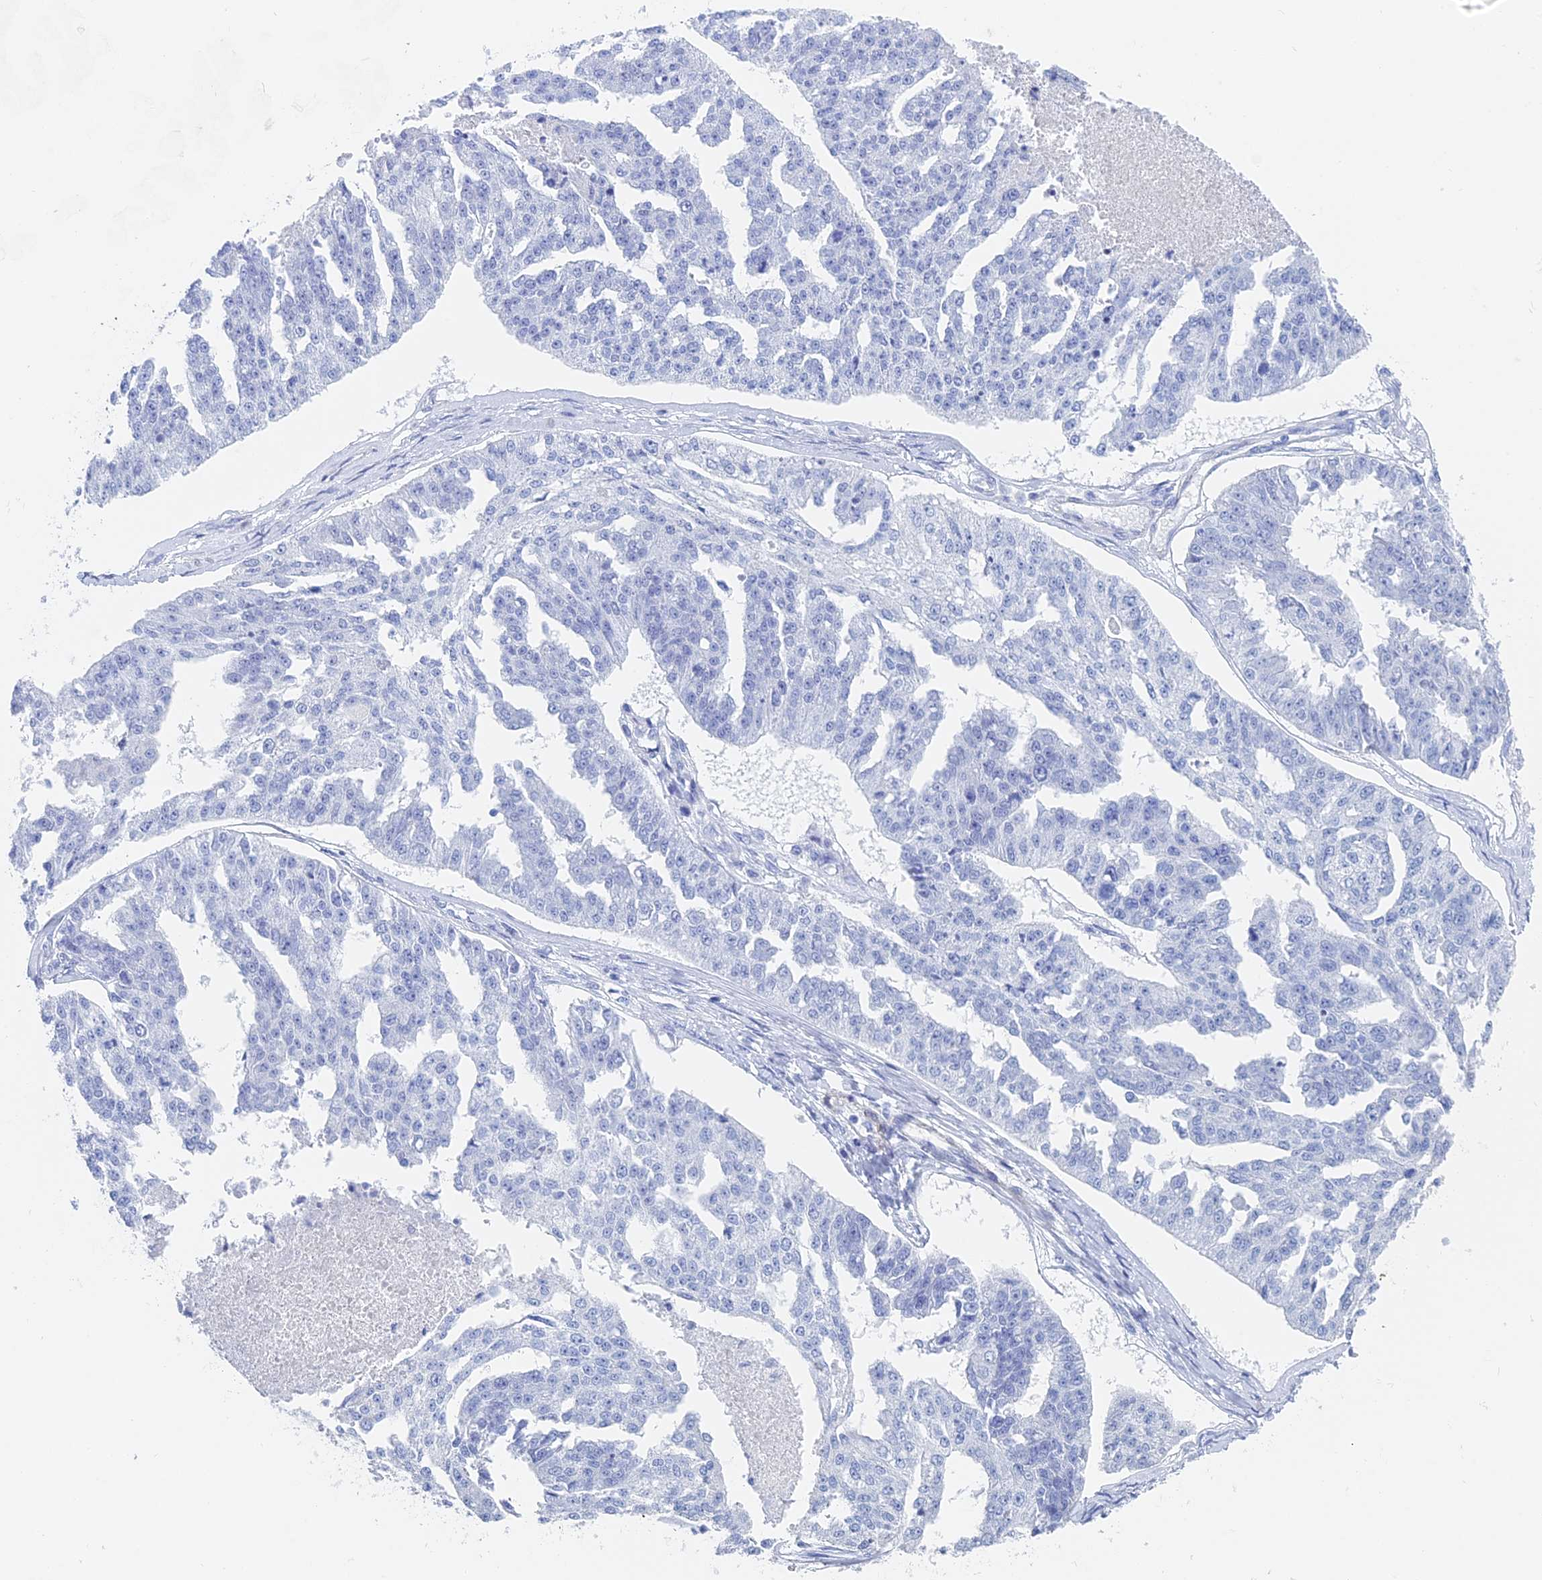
{"staining": {"intensity": "negative", "quantity": "none", "location": "none"}, "tissue": "ovarian cancer", "cell_type": "Tumor cells", "image_type": "cancer", "snomed": [{"axis": "morphology", "description": "Cystadenocarcinoma, serous, NOS"}, {"axis": "topography", "description": "Ovary"}], "caption": "The immunohistochemistry (IHC) photomicrograph has no significant positivity in tumor cells of ovarian cancer (serous cystadenocarcinoma) tissue.", "gene": "KCNK18", "patient": {"sex": "female", "age": 58}}